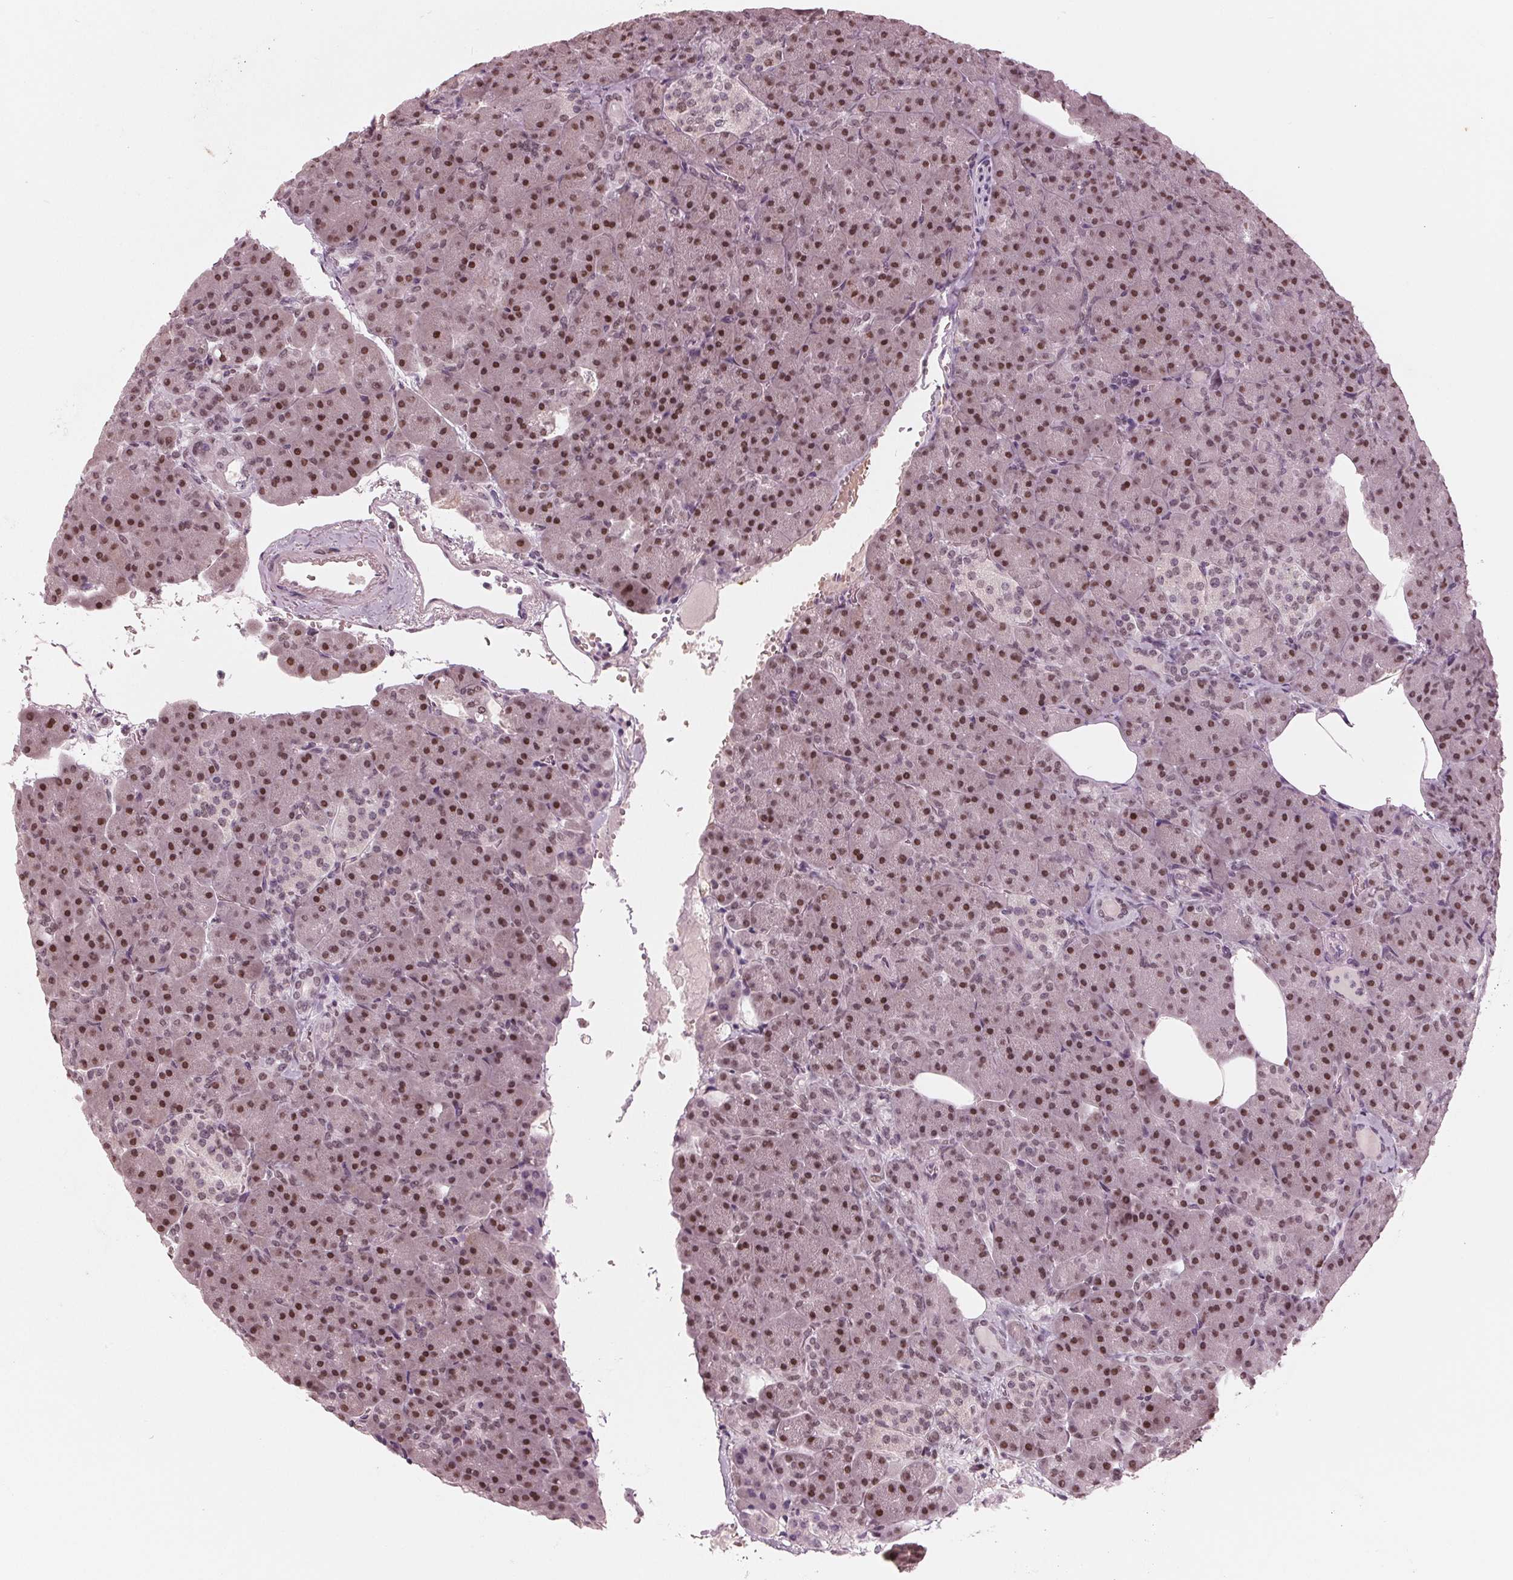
{"staining": {"intensity": "strong", "quantity": ">75%", "location": "nuclear"}, "tissue": "pancreas", "cell_type": "Exocrine glandular cells", "image_type": "normal", "snomed": [{"axis": "morphology", "description": "Normal tissue, NOS"}, {"axis": "topography", "description": "Pancreas"}], "caption": "High-power microscopy captured an immunohistochemistry (IHC) image of benign pancreas, revealing strong nuclear staining in approximately >75% of exocrine glandular cells.", "gene": "DNMT3L", "patient": {"sex": "female", "age": 74}}